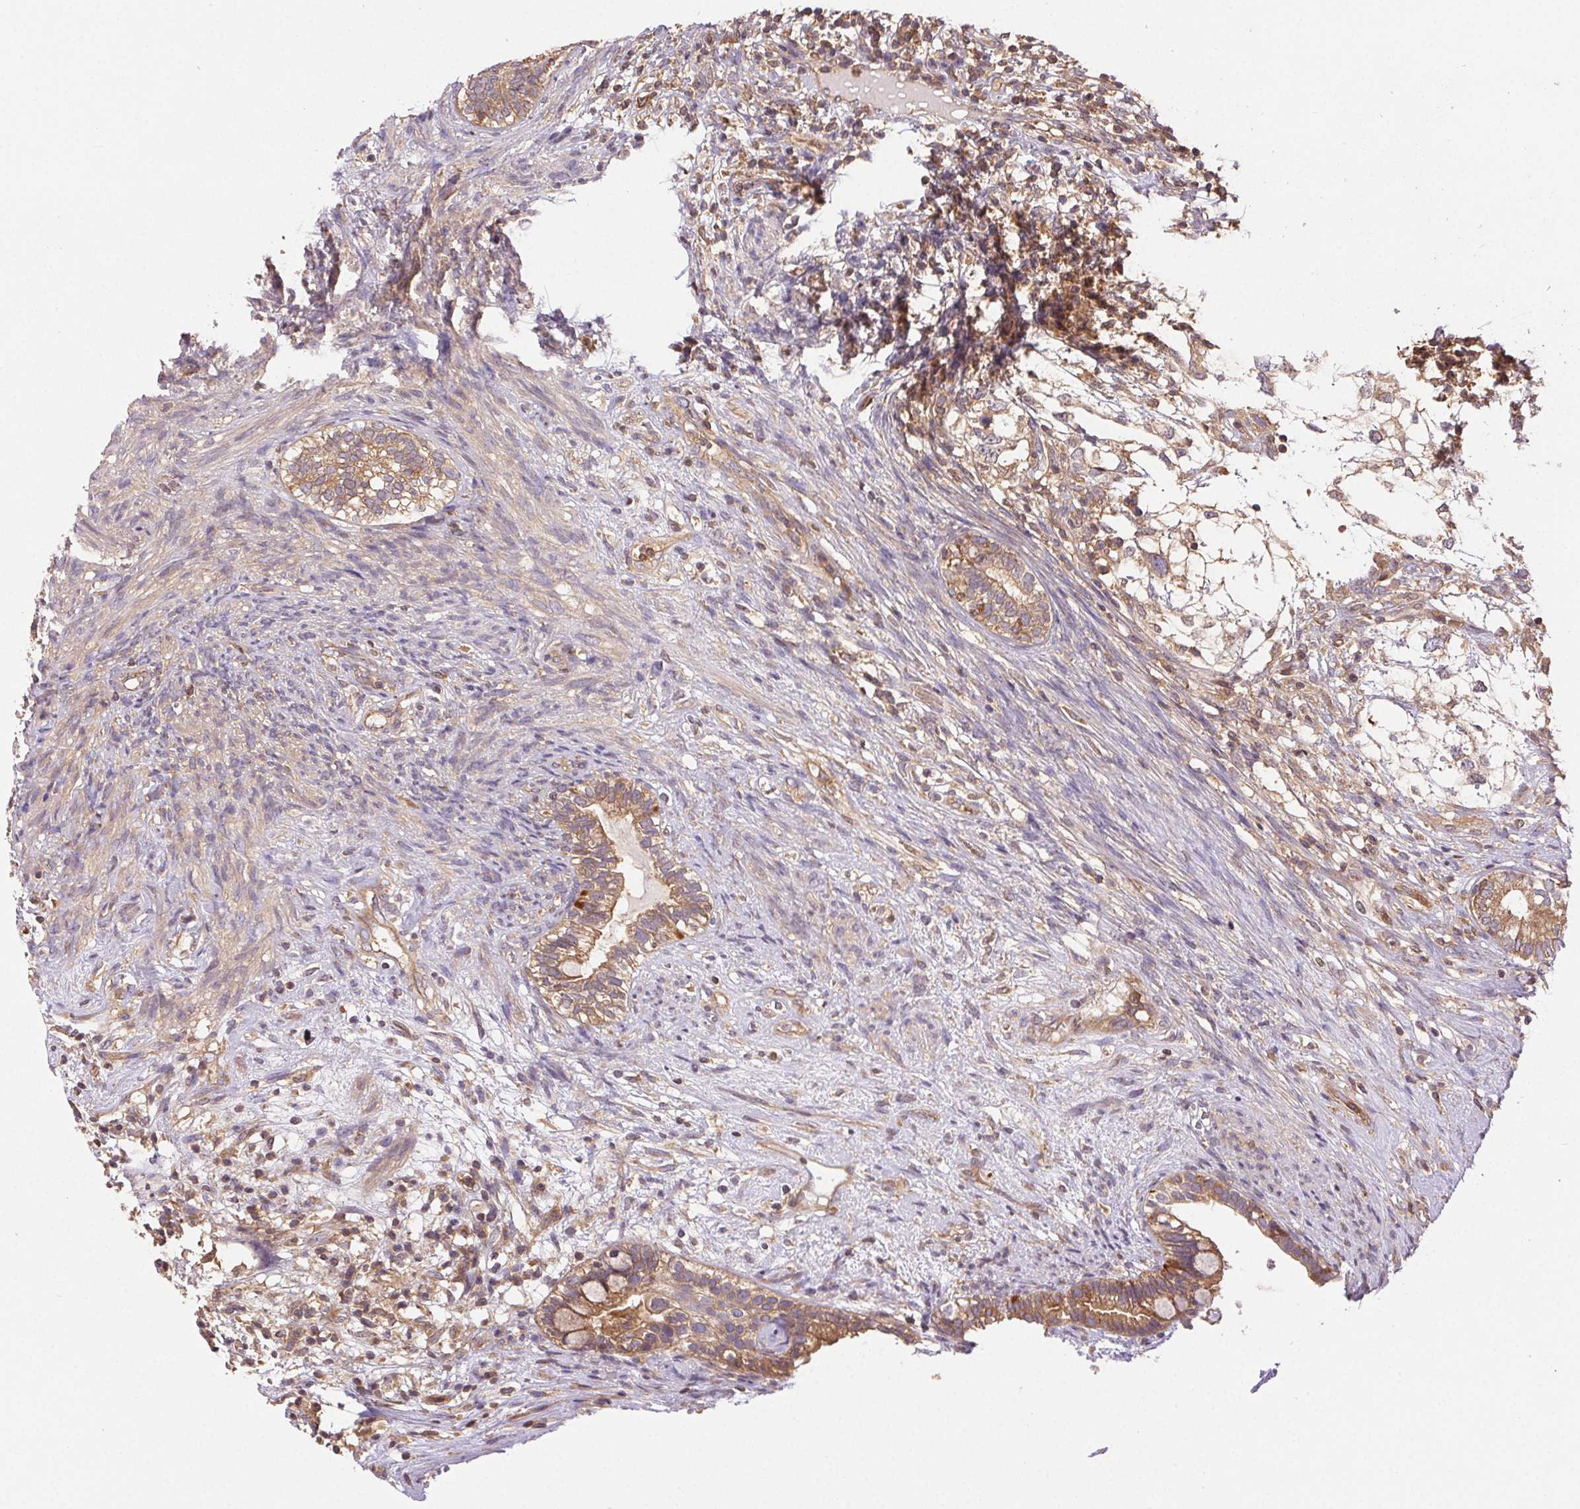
{"staining": {"intensity": "moderate", "quantity": ">75%", "location": "cytoplasmic/membranous"}, "tissue": "testis cancer", "cell_type": "Tumor cells", "image_type": "cancer", "snomed": [{"axis": "morphology", "description": "Seminoma, NOS"}, {"axis": "morphology", "description": "Carcinoma, Embryonal, NOS"}, {"axis": "topography", "description": "Testis"}], "caption": "Immunohistochemical staining of human testis cancer reveals medium levels of moderate cytoplasmic/membranous protein positivity in about >75% of tumor cells.", "gene": "GDI2", "patient": {"sex": "male", "age": 41}}